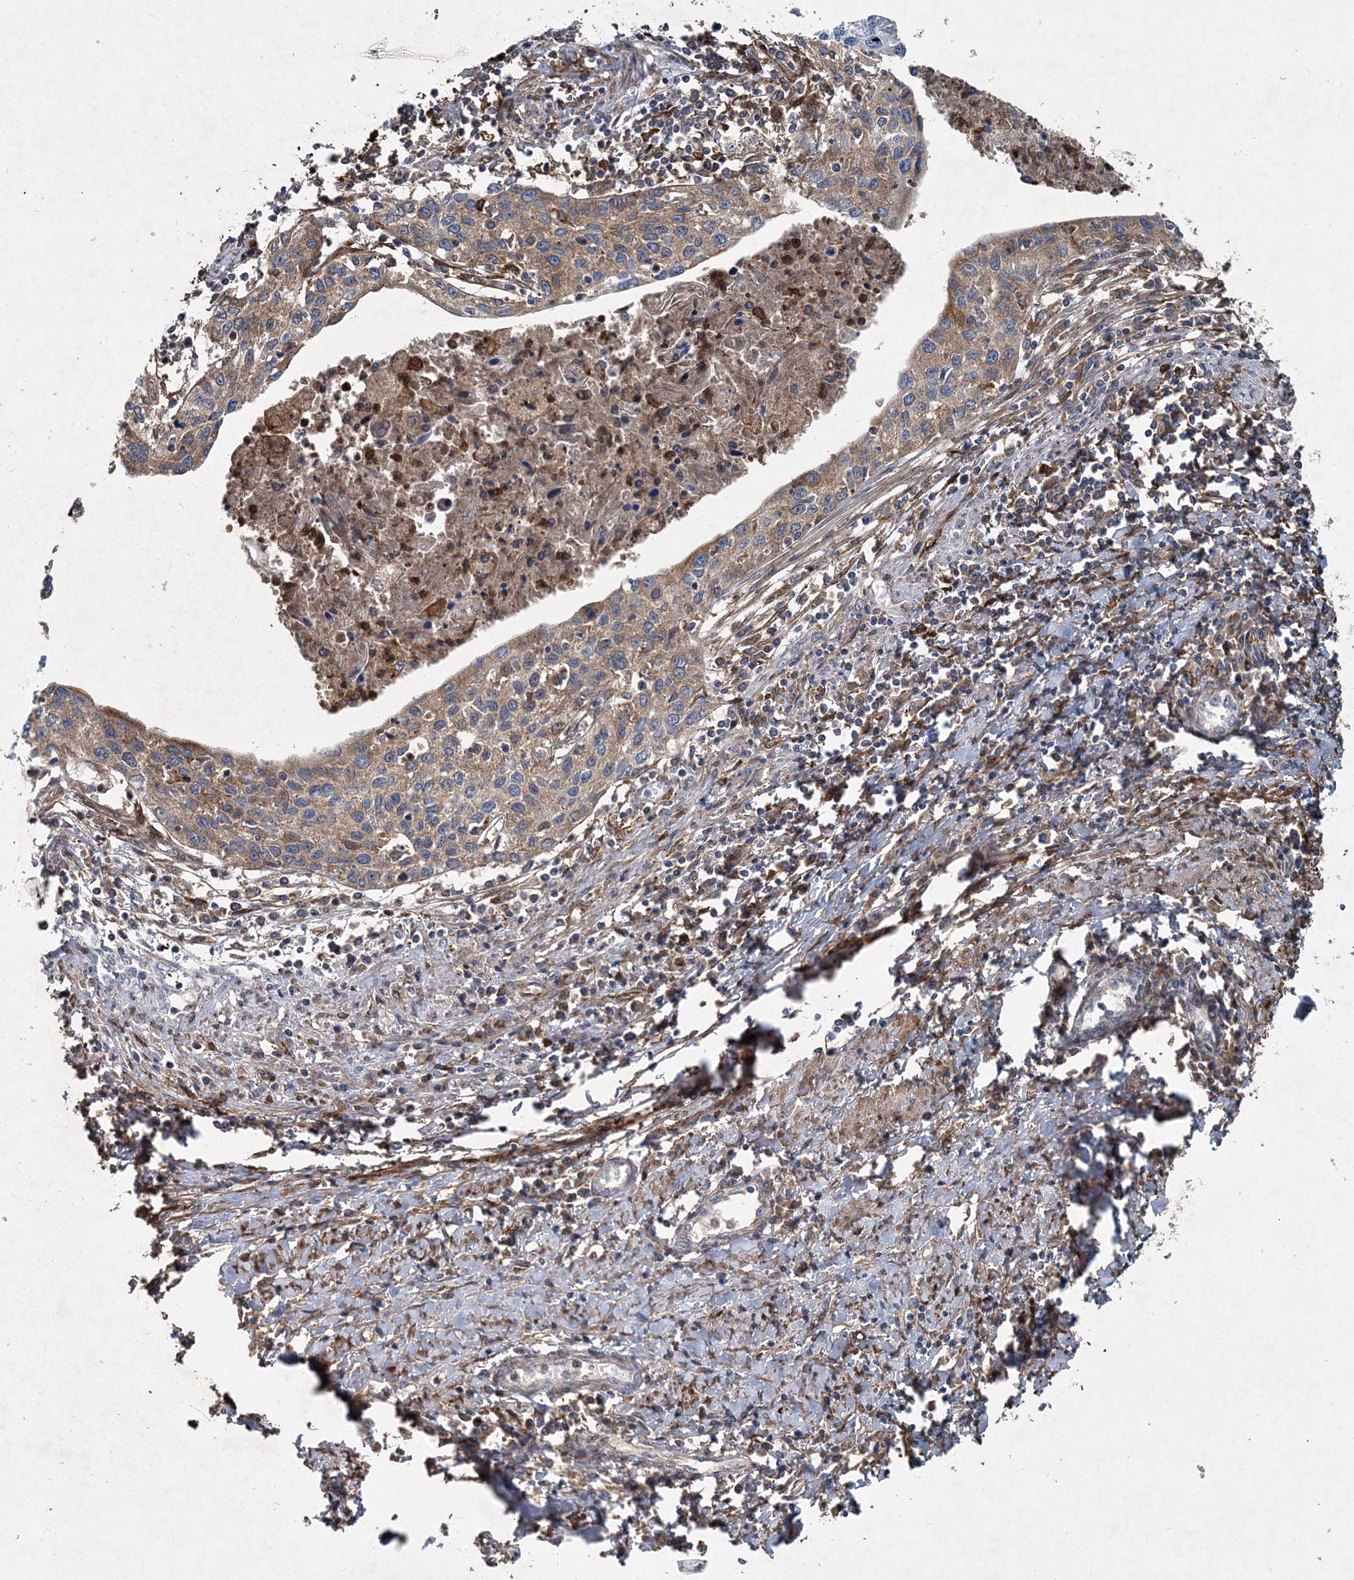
{"staining": {"intensity": "weak", "quantity": ">75%", "location": "cytoplasmic/membranous"}, "tissue": "cervical cancer", "cell_type": "Tumor cells", "image_type": "cancer", "snomed": [{"axis": "morphology", "description": "Squamous cell carcinoma, NOS"}, {"axis": "topography", "description": "Cervix"}], "caption": "Cervical squamous cell carcinoma was stained to show a protein in brown. There is low levels of weak cytoplasmic/membranous expression in approximately >75% of tumor cells.", "gene": "SPOPL", "patient": {"sex": "female", "age": 32}}